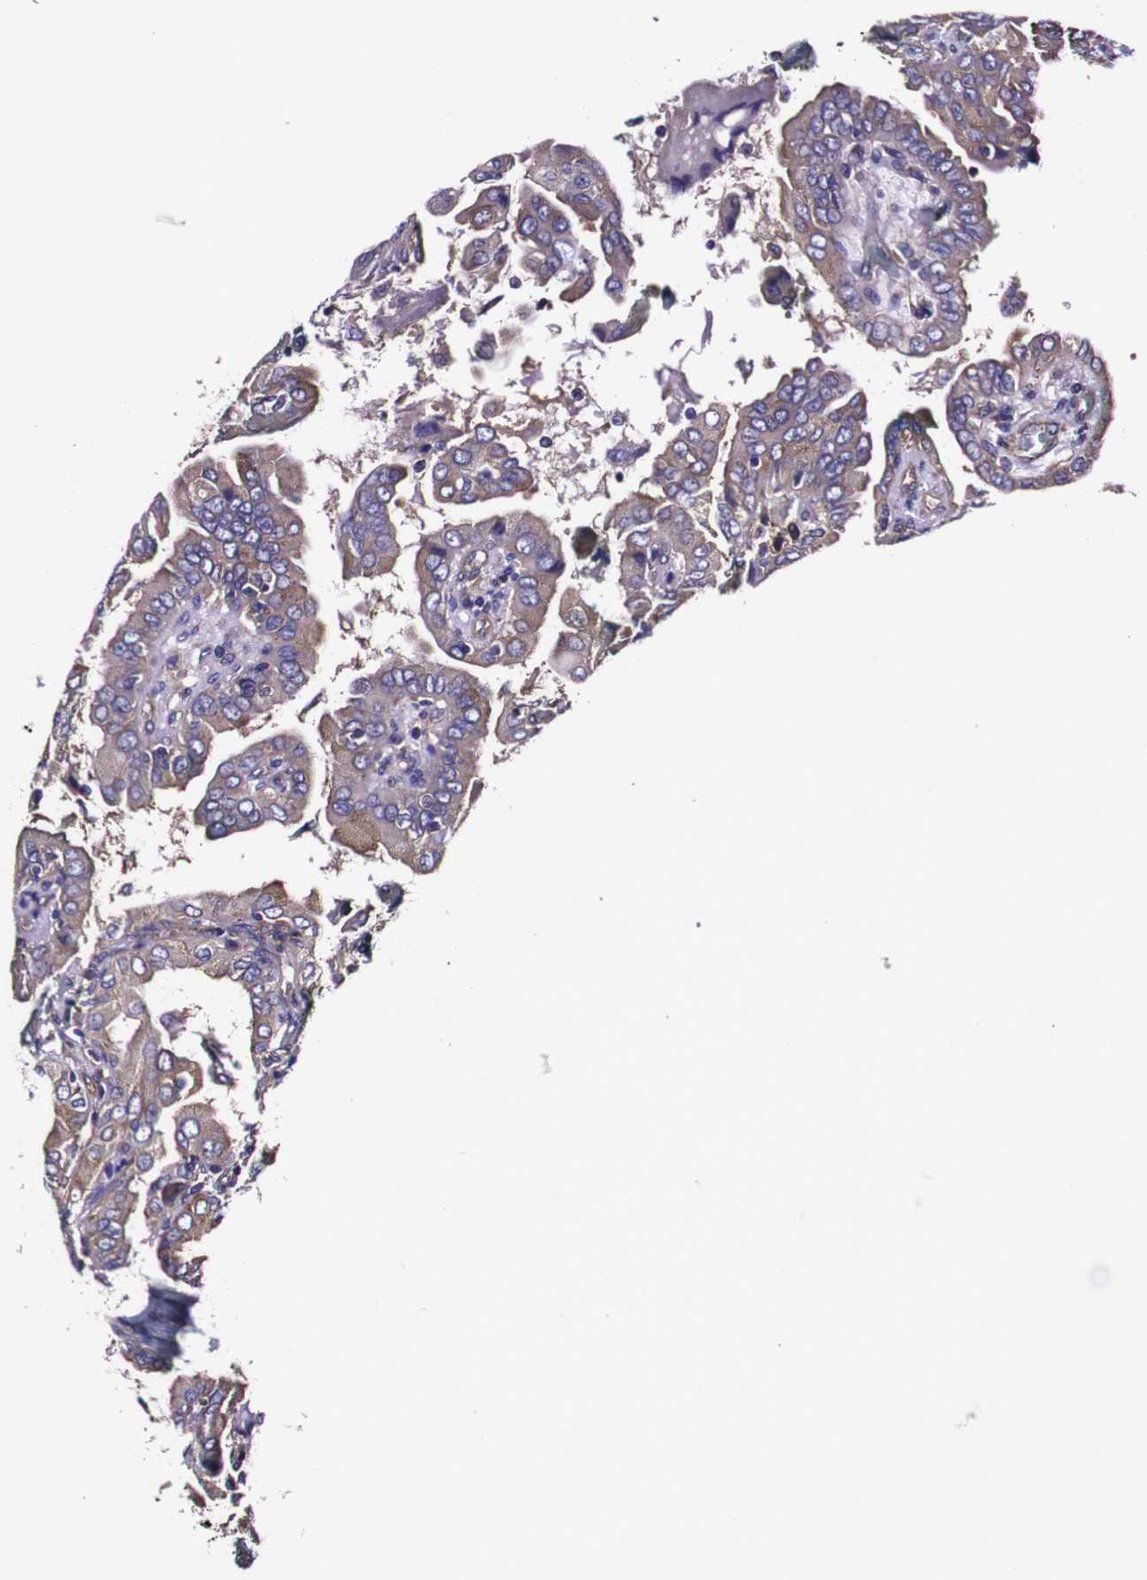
{"staining": {"intensity": "moderate", "quantity": "25%-75%", "location": "cytoplasmic/membranous"}, "tissue": "thyroid cancer", "cell_type": "Tumor cells", "image_type": "cancer", "snomed": [{"axis": "morphology", "description": "Papillary adenocarcinoma, NOS"}, {"axis": "topography", "description": "Thyroid gland"}], "caption": "Immunohistochemical staining of thyroid papillary adenocarcinoma shows medium levels of moderate cytoplasmic/membranous protein staining in about 25%-75% of tumor cells. (Stains: DAB (3,3'-diaminobenzidine) in brown, nuclei in blue, Microscopy: brightfield microscopy at high magnification).", "gene": "CSF1R", "patient": {"sex": "male", "age": 33}}